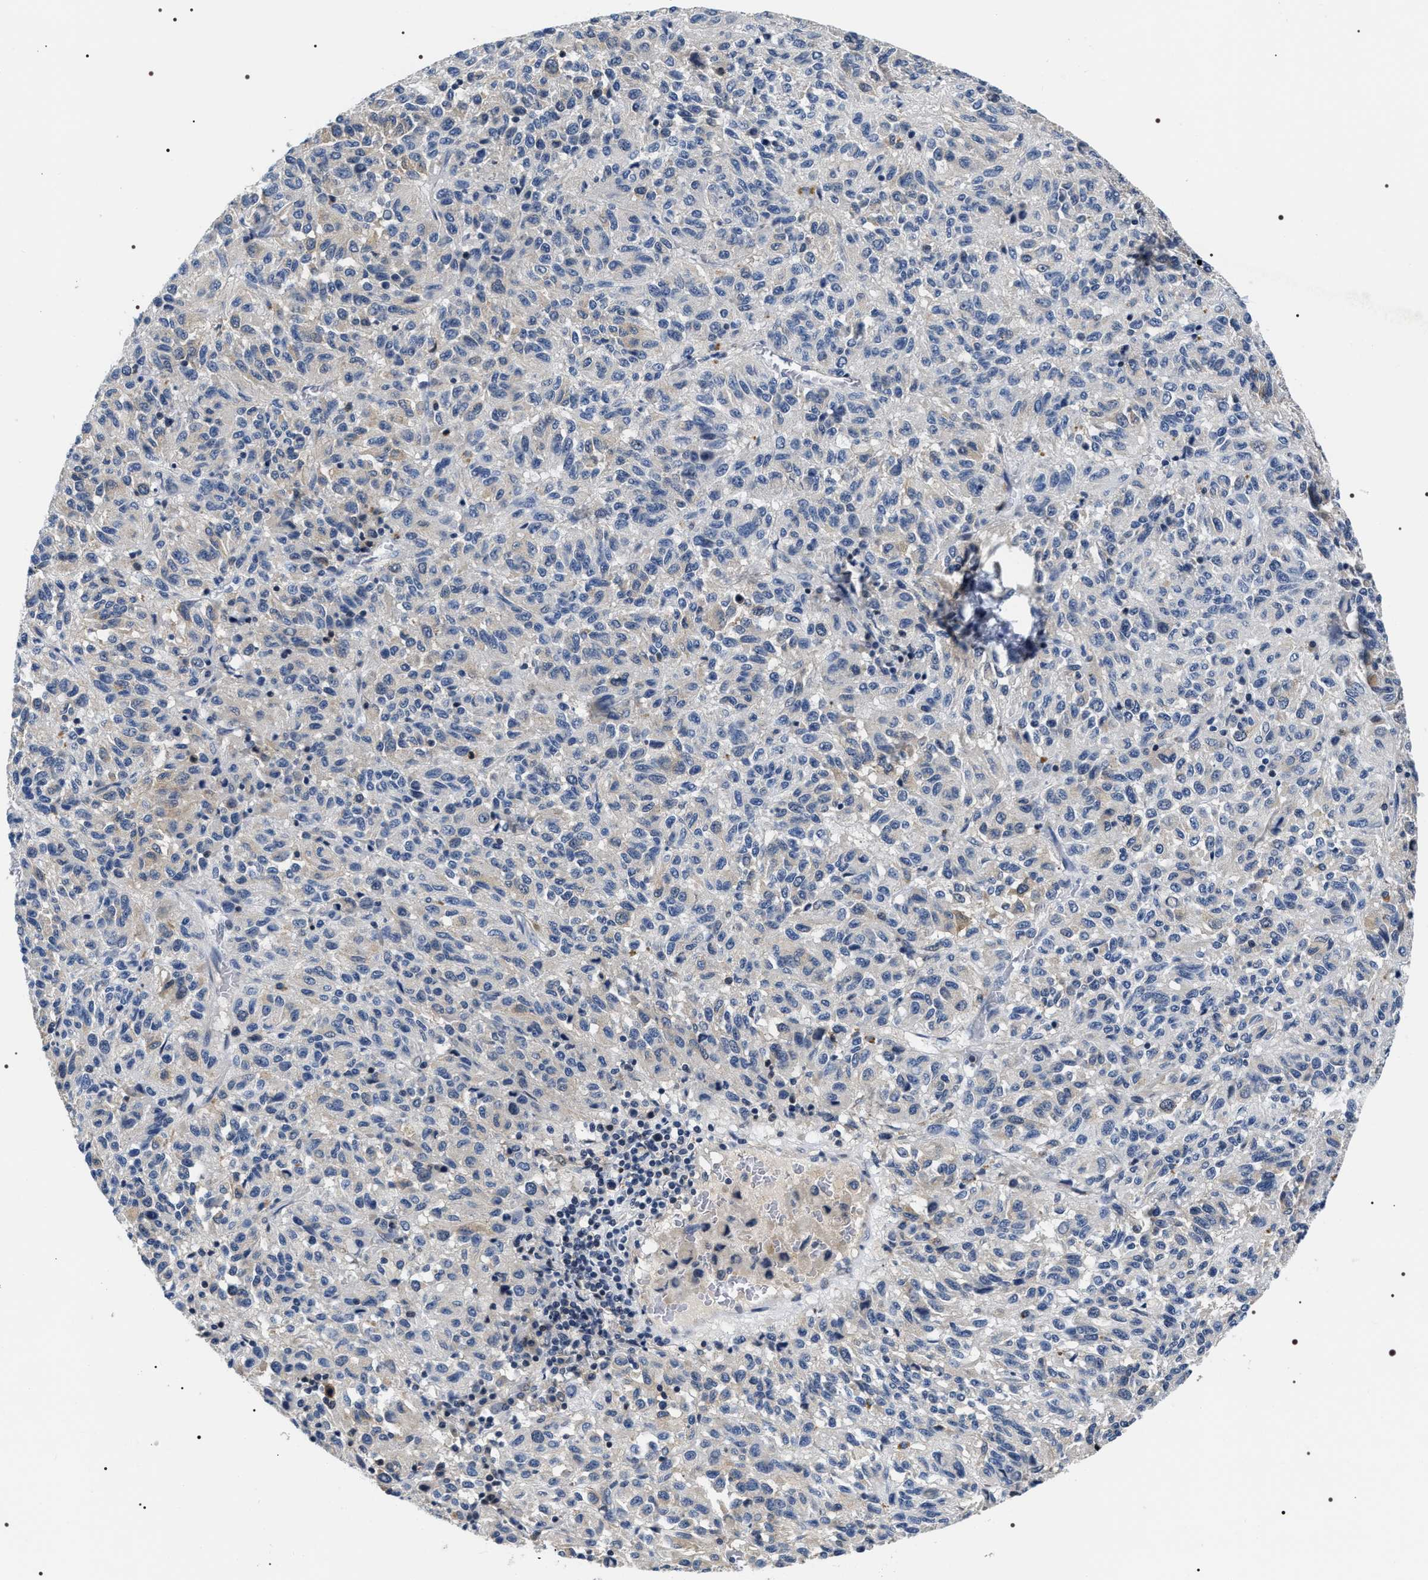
{"staining": {"intensity": "negative", "quantity": "none", "location": "none"}, "tissue": "melanoma", "cell_type": "Tumor cells", "image_type": "cancer", "snomed": [{"axis": "morphology", "description": "Malignant melanoma, Metastatic site"}, {"axis": "topography", "description": "Lung"}], "caption": "This is a micrograph of IHC staining of malignant melanoma (metastatic site), which shows no positivity in tumor cells.", "gene": "BAG2", "patient": {"sex": "male", "age": 64}}